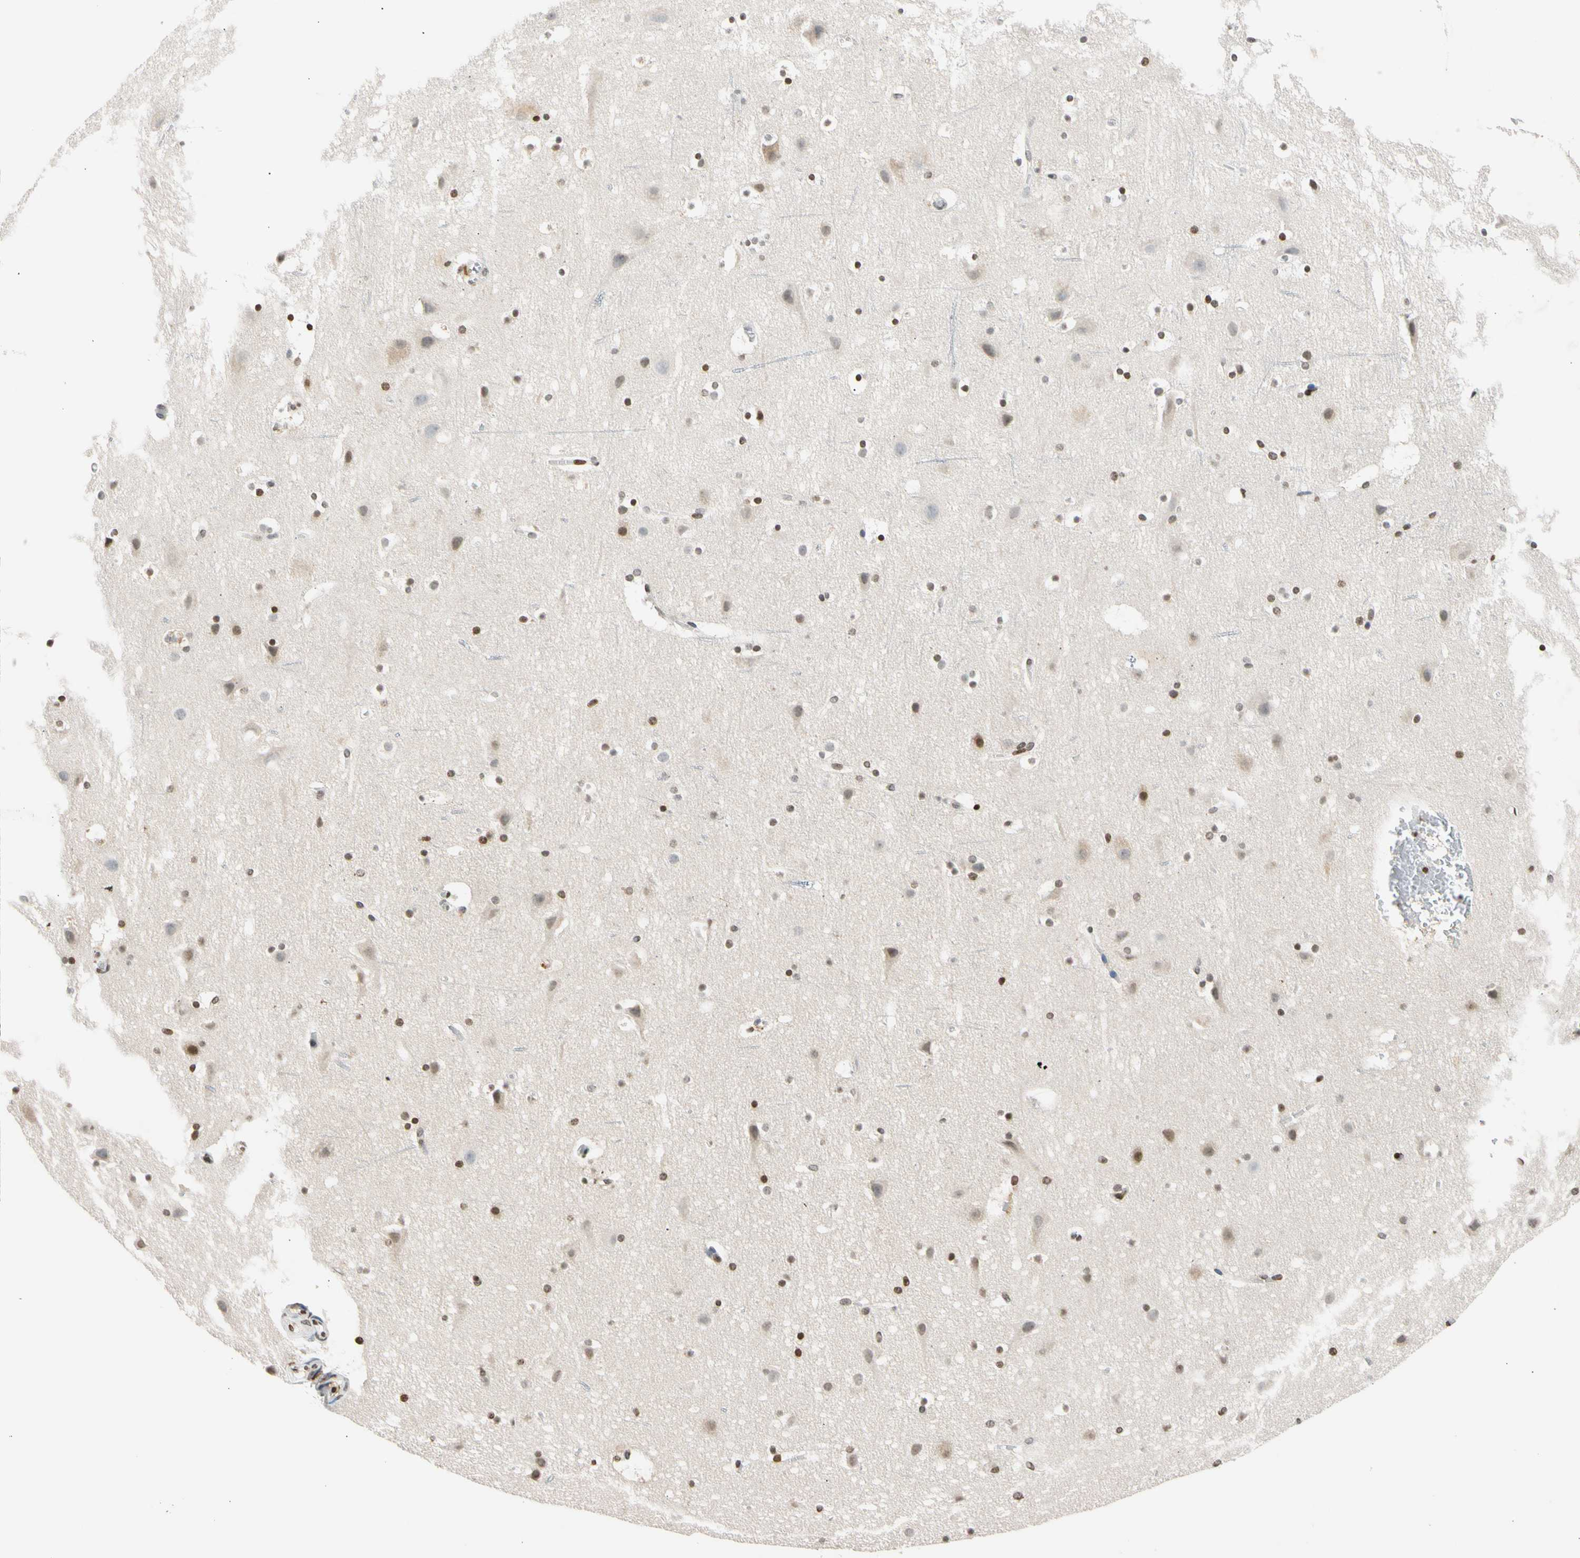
{"staining": {"intensity": "weak", "quantity": "25%-75%", "location": "cytoplasmic/membranous"}, "tissue": "cerebral cortex", "cell_type": "Endothelial cells", "image_type": "normal", "snomed": [{"axis": "morphology", "description": "Normal tissue, NOS"}, {"axis": "topography", "description": "Cerebral cortex"}], "caption": "Immunohistochemistry photomicrograph of unremarkable cerebral cortex: cerebral cortex stained using immunohistochemistry (IHC) displays low levels of weak protein expression localized specifically in the cytoplasmic/membranous of endothelial cells, appearing as a cytoplasmic/membranous brown color.", "gene": "GPX4", "patient": {"sex": "male", "age": 45}}